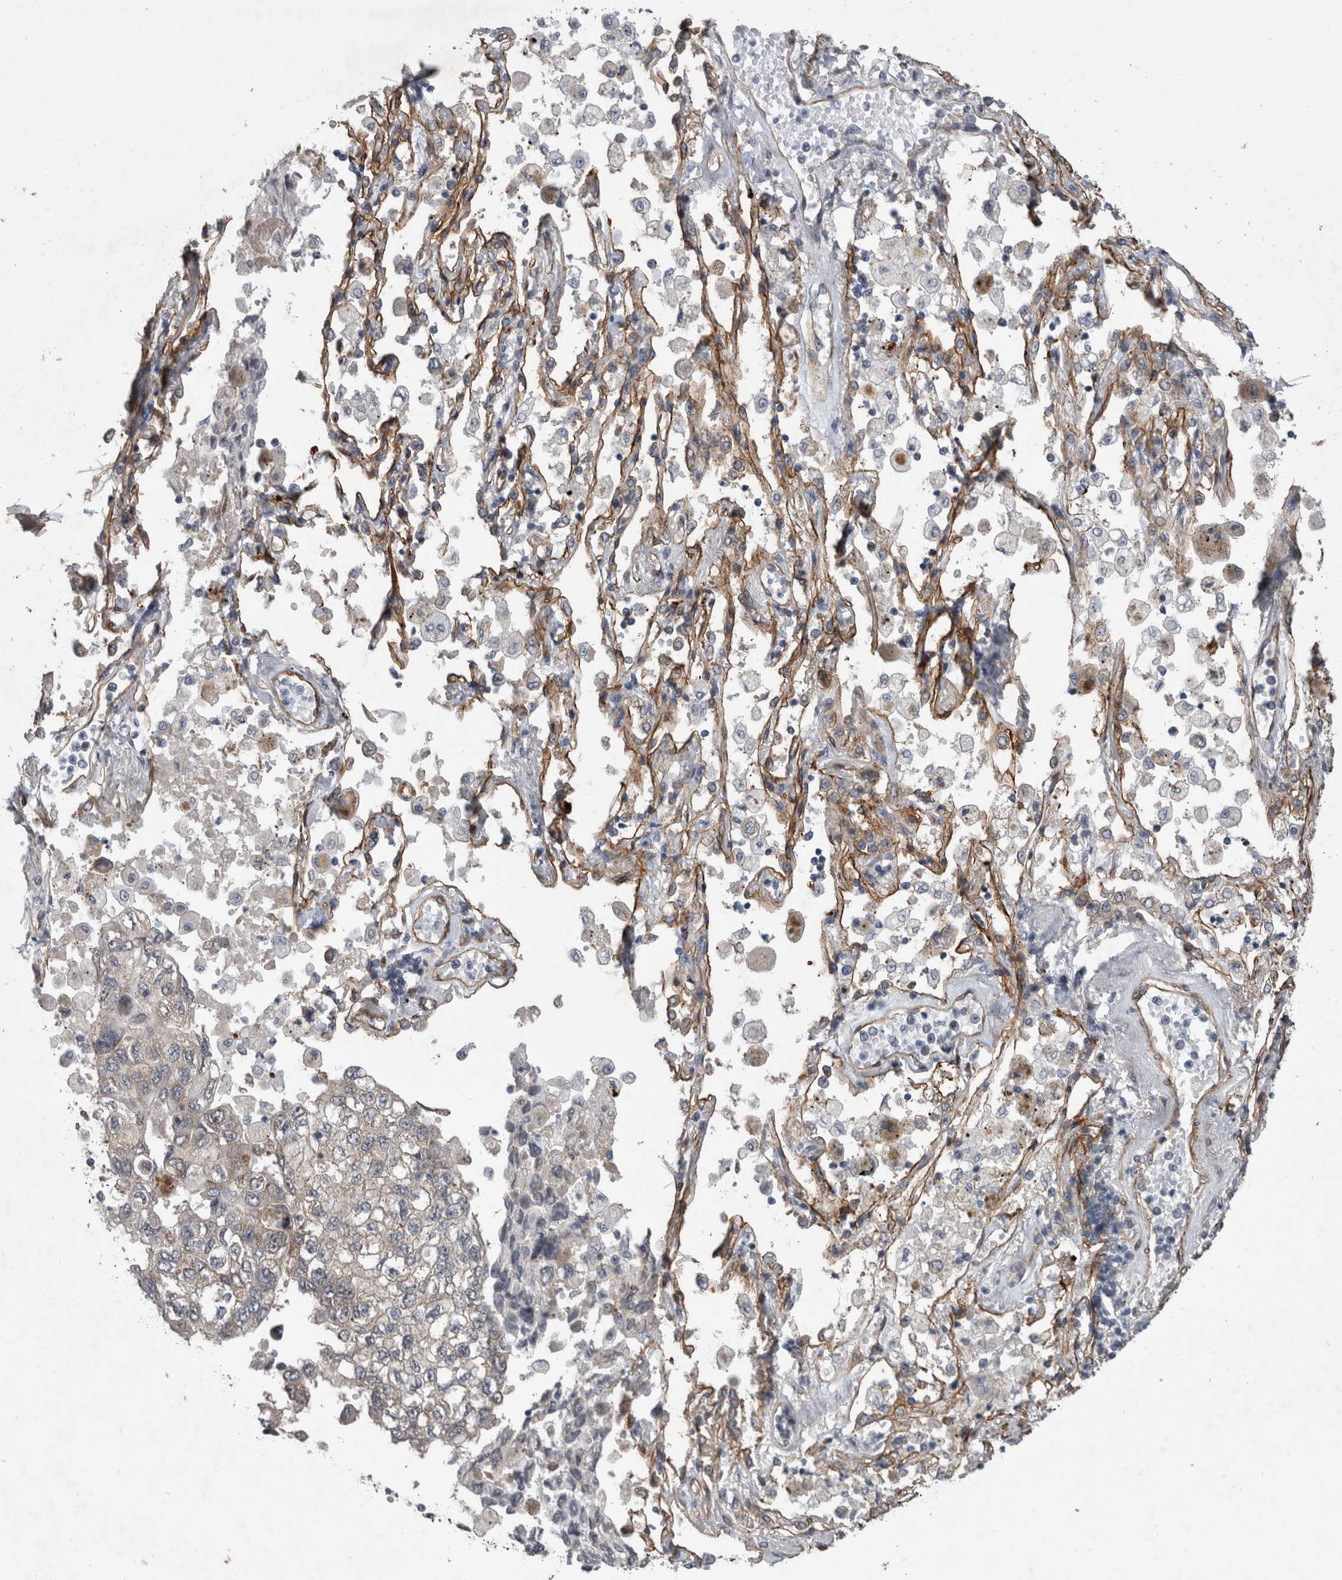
{"staining": {"intensity": "negative", "quantity": "none", "location": "none"}, "tissue": "lung cancer", "cell_type": "Tumor cells", "image_type": "cancer", "snomed": [{"axis": "morphology", "description": "Adenocarcinoma, NOS"}, {"axis": "topography", "description": "Lung"}], "caption": "Immunohistochemical staining of human lung adenocarcinoma exhibits no significant expression in tumor cells. Nuclei are stained in blue.", "gene": "DDX6", "patient": {"sex": "male", "age": 63}}